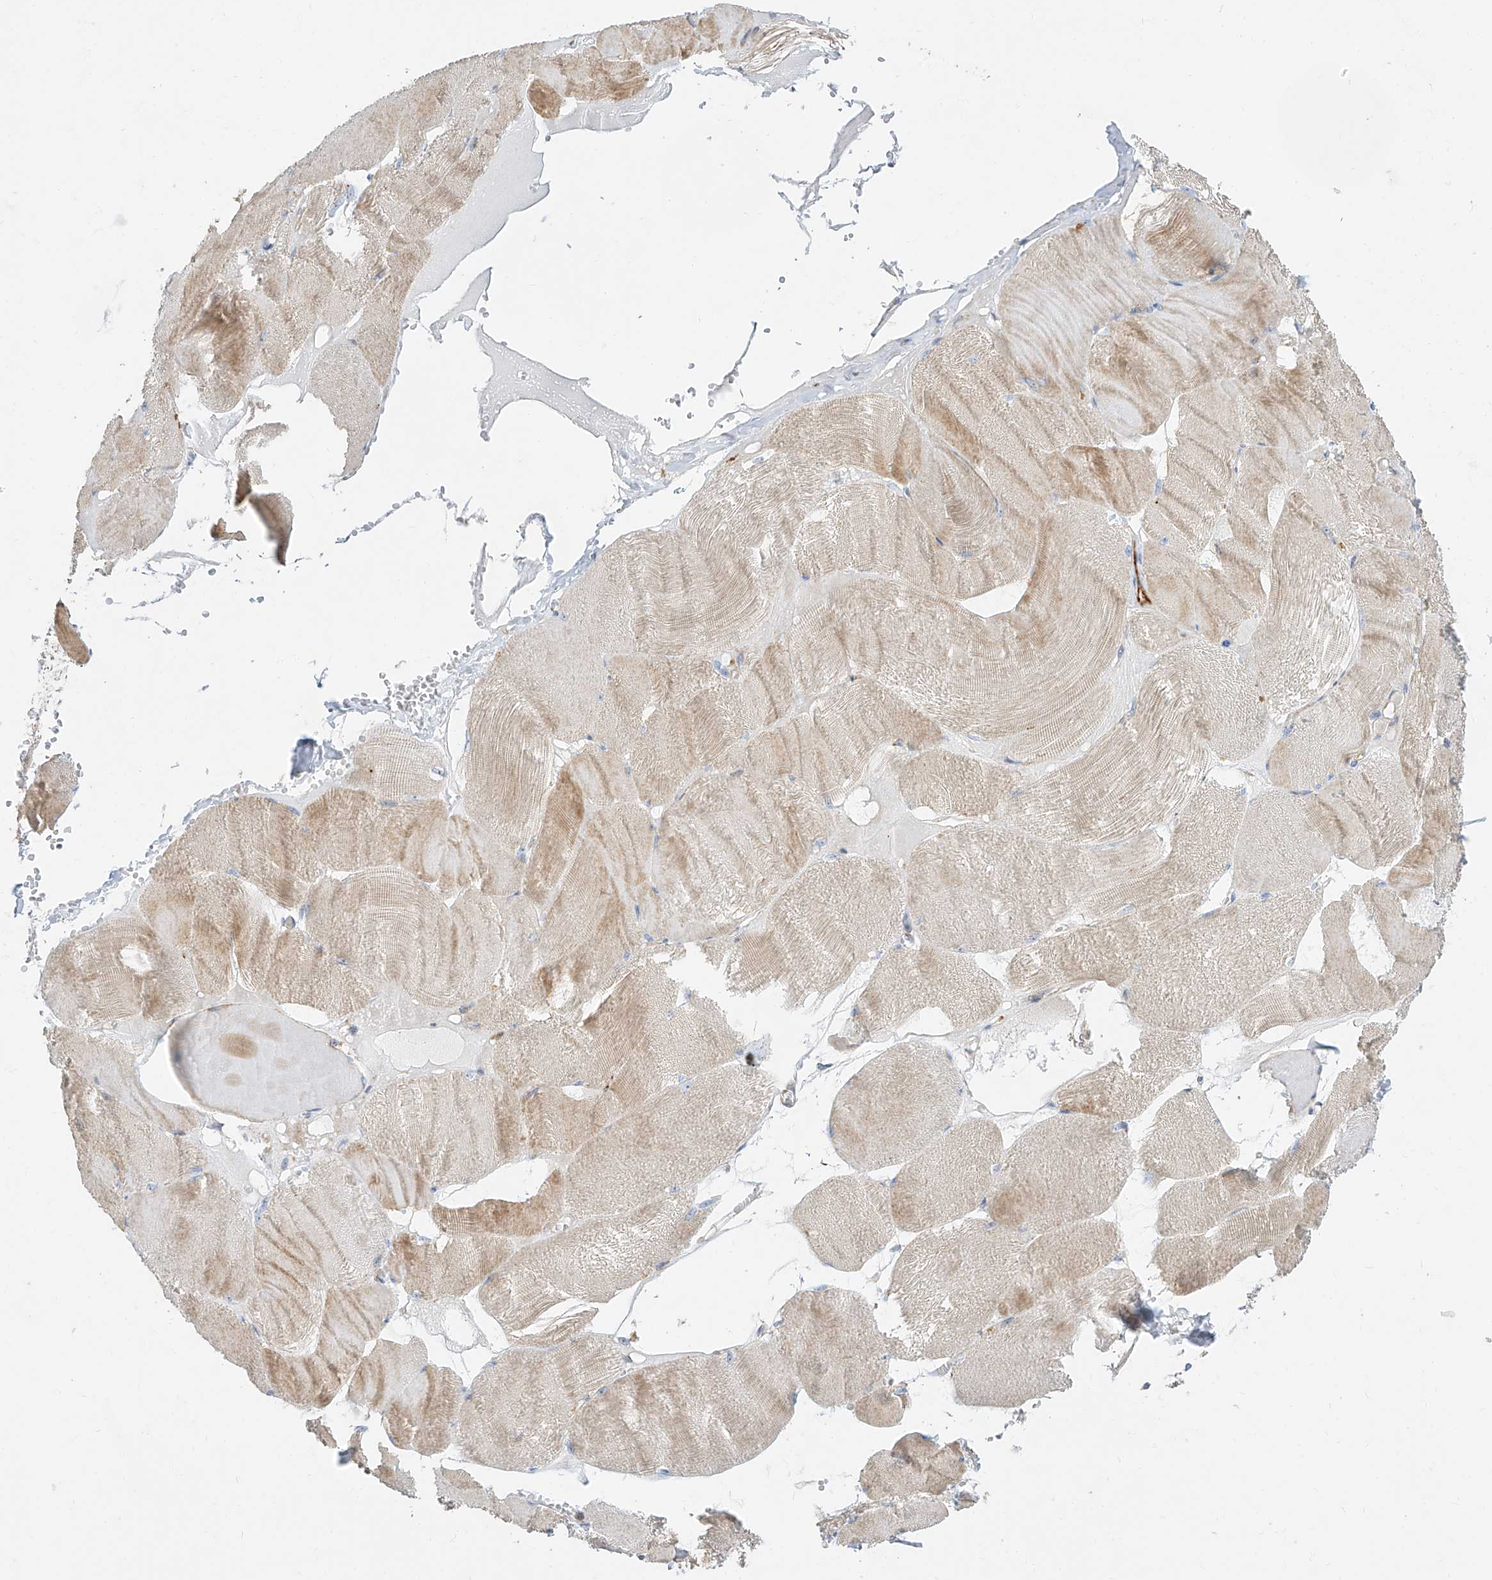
{"staining": {"intensity": "moderate", "quantity": ">75%", "location": "cytoplasmic/membranous"}, "tissue": "skeletal muscle", "cell_type": "Myocytes", "image_type": "normal", "snomed": [{"axis": "morphology", "description": "Normal tissue, NOS"}, {"axis": "morphology", "description": "Basal cell carcinoma"}, {"axis": "topography", "description": "Skeletal muscle"}], "caption": "Protein staining demonstrates moderate cytoplasmic/membranous positivity in approximately >75% of myocytes in benign skeletal muscle.", "gene": "CST9", "patient": {"sex": "female", "age": 64}}